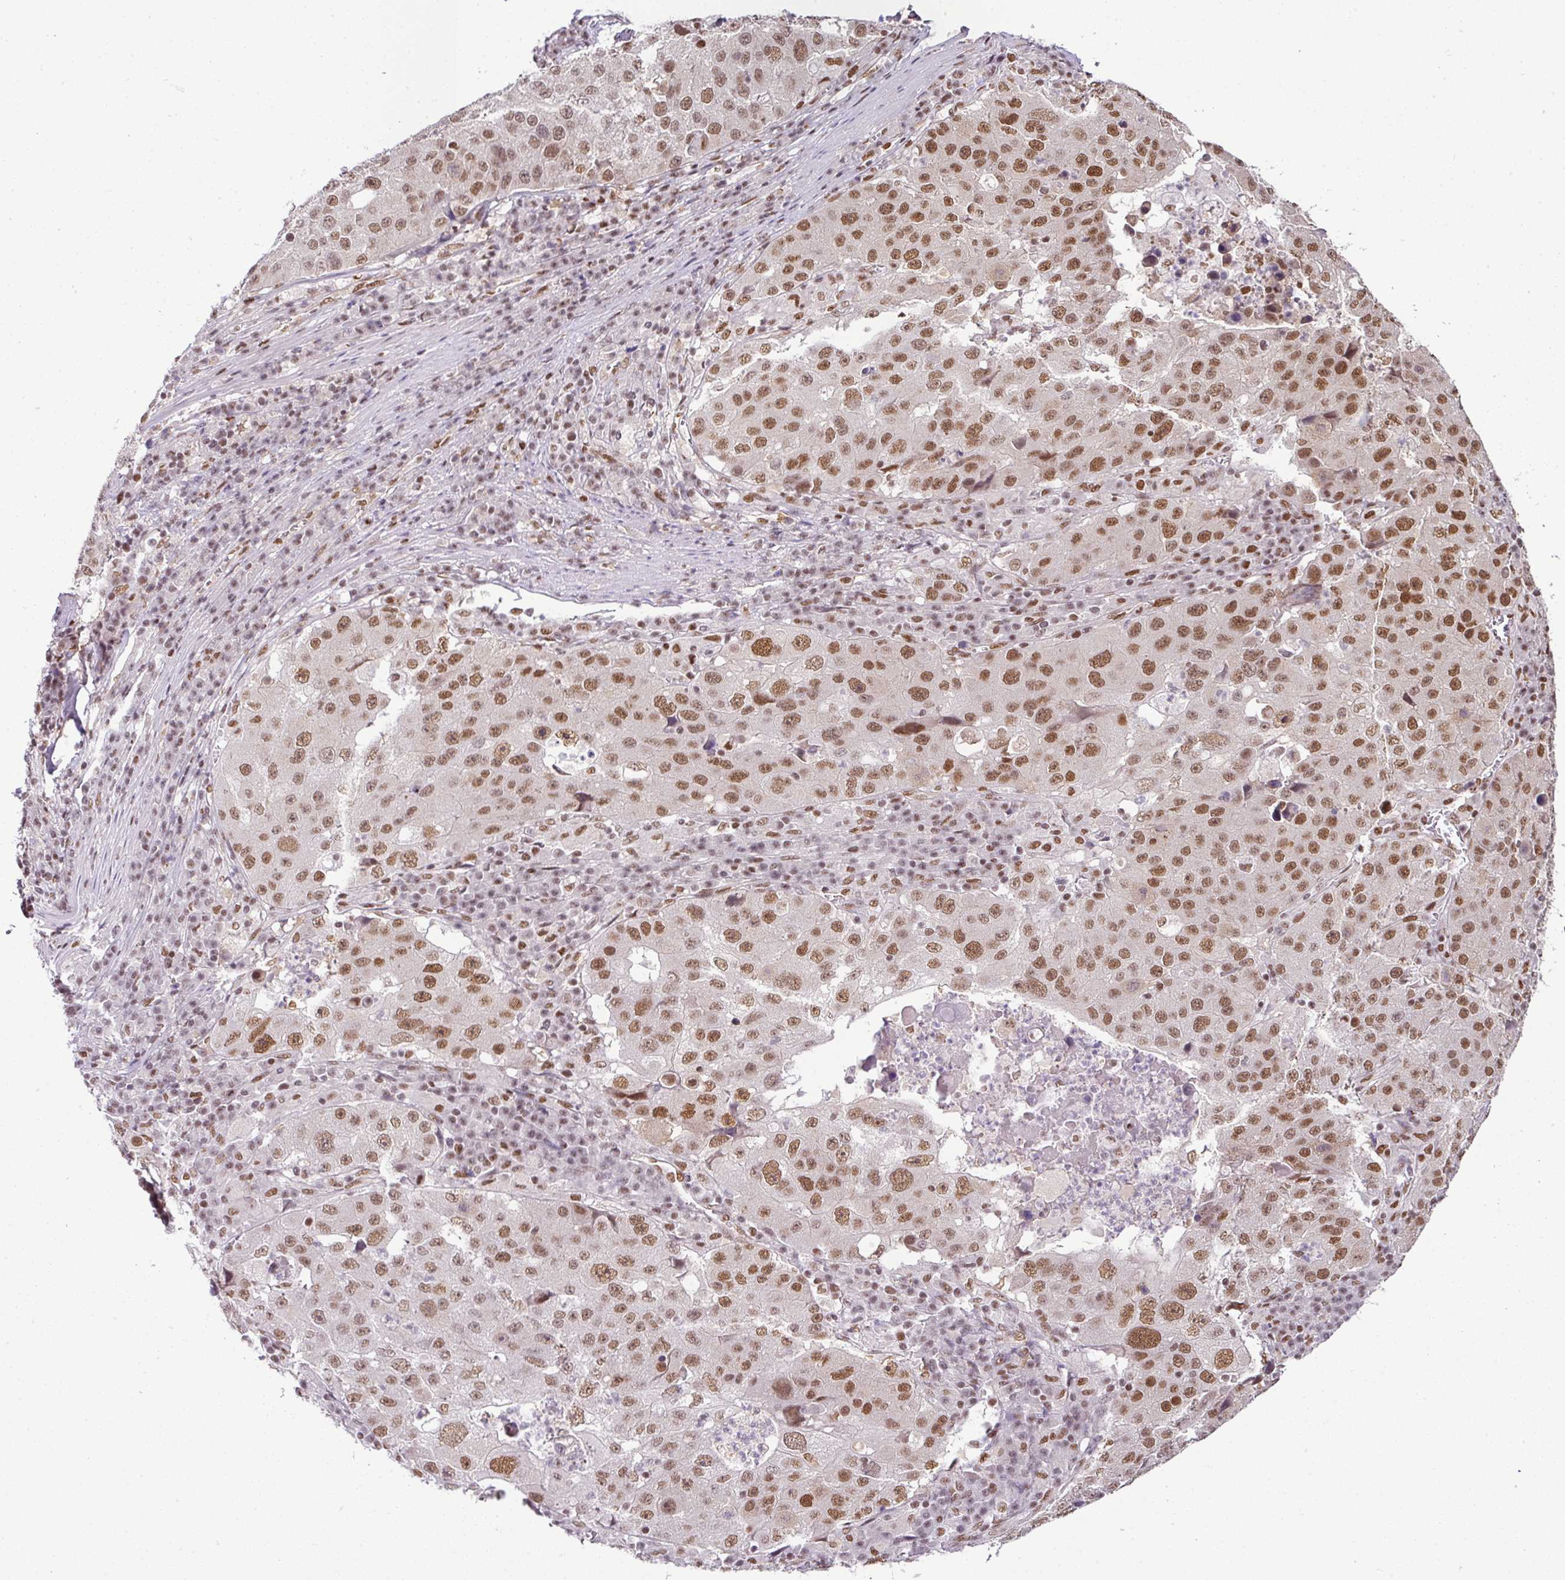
{"staining": {"intensity": "moderate", "quantity": ">75%", "location": "nuclear"}, "tissue": "stomach cancer", "cell_type": "Tumor cells", "image_type": "cancer", "snomed": [{"axis": "morphology", "description": "Adenocarcinoma, NOS"}, {"axis": "topography", "description": "Stomach"}], "caption": "Human stomach cancer (adenocarcinoma) stained with a brown dye exhibits moderate nuclear positive expression in about >75% of tumor cells.", "gene": "PGAP4", "patient": {"sex": "male", "age": 71}}